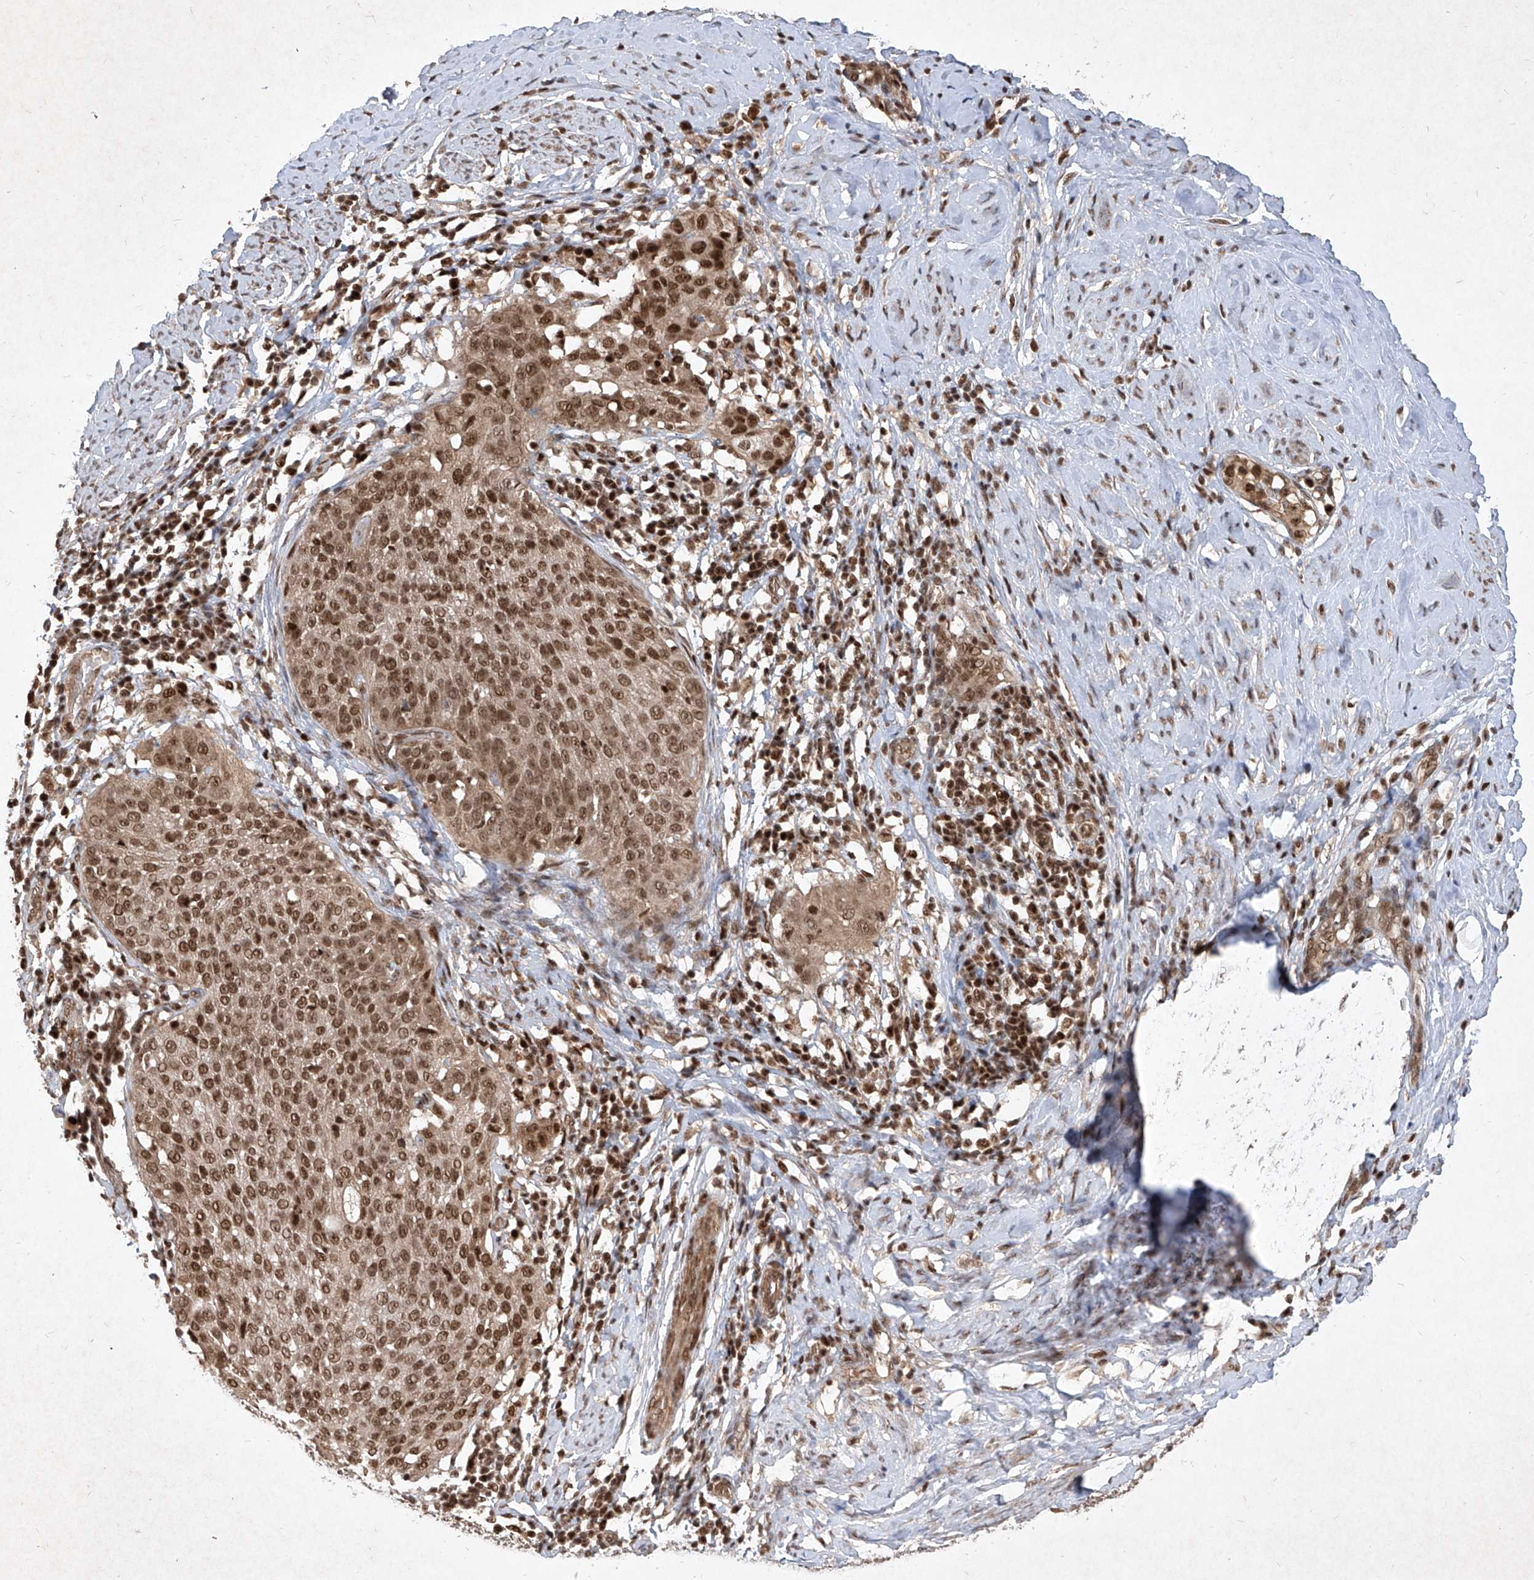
{"staining": {"intensity": "moderate", "quantity": ">75%", "location": "cytoplasmic/membranous,nuclear"}, "tissue": "cervical cancer", "cell_type": "Tumor cells", "image_type": "cancer", "snomed": [{"axis": "morphology", "description": "Squamous cell carcinoma, NOS"}, {"axis": "topography", "description": "Cervix"}], "caption": "An IHC micrograph of tumor tissue is shown. Protein staining in brown highlights moderate cytoplasmic/membranous and nuclear positivity in cervical cancer within tumor cells.", "gene": "IRF2", "patient": {"sex": "female", "age": 51}}